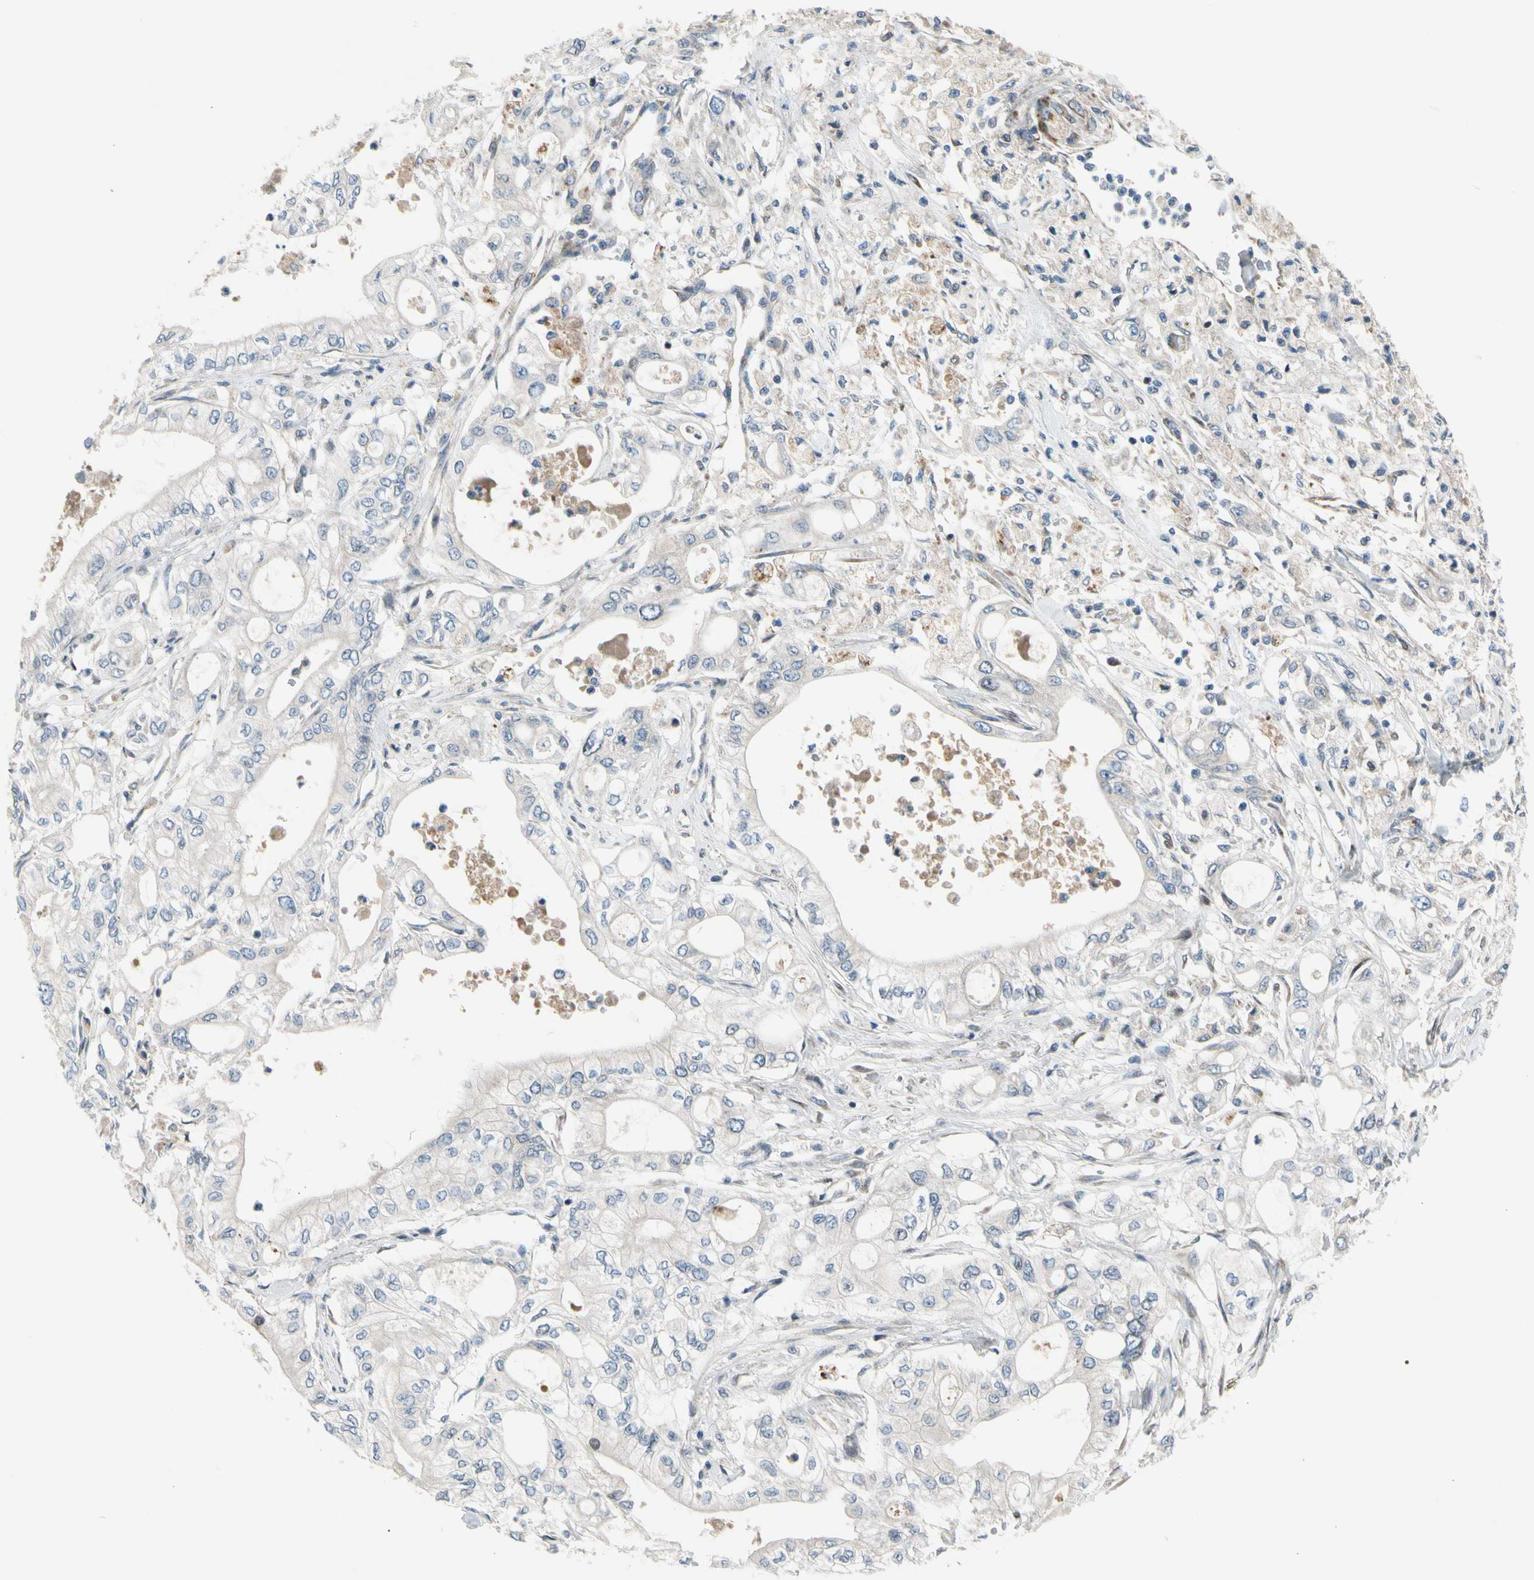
{"staining": {"intensity": "negative", "quantity": "none", "location": "none"}, "tissue": "pancreatic cancer", "cell_type": "Tumor cells", "image_type": "cancer", "snomed": [{"axis": "morphology", "description": "Adenocarcinoma, NOS"}, {"axis": "topography", "description": "Pancreas"}], "caption": "This micrograph is of pancreatic cancer (adenocarcinoma) stained with IHC to label a protein in brown with the nuclei are counter-stained blue. There is no positivity in tumor cells.", "gene": "NPHP3", "patient": {"sex": "male", "age": 79}}